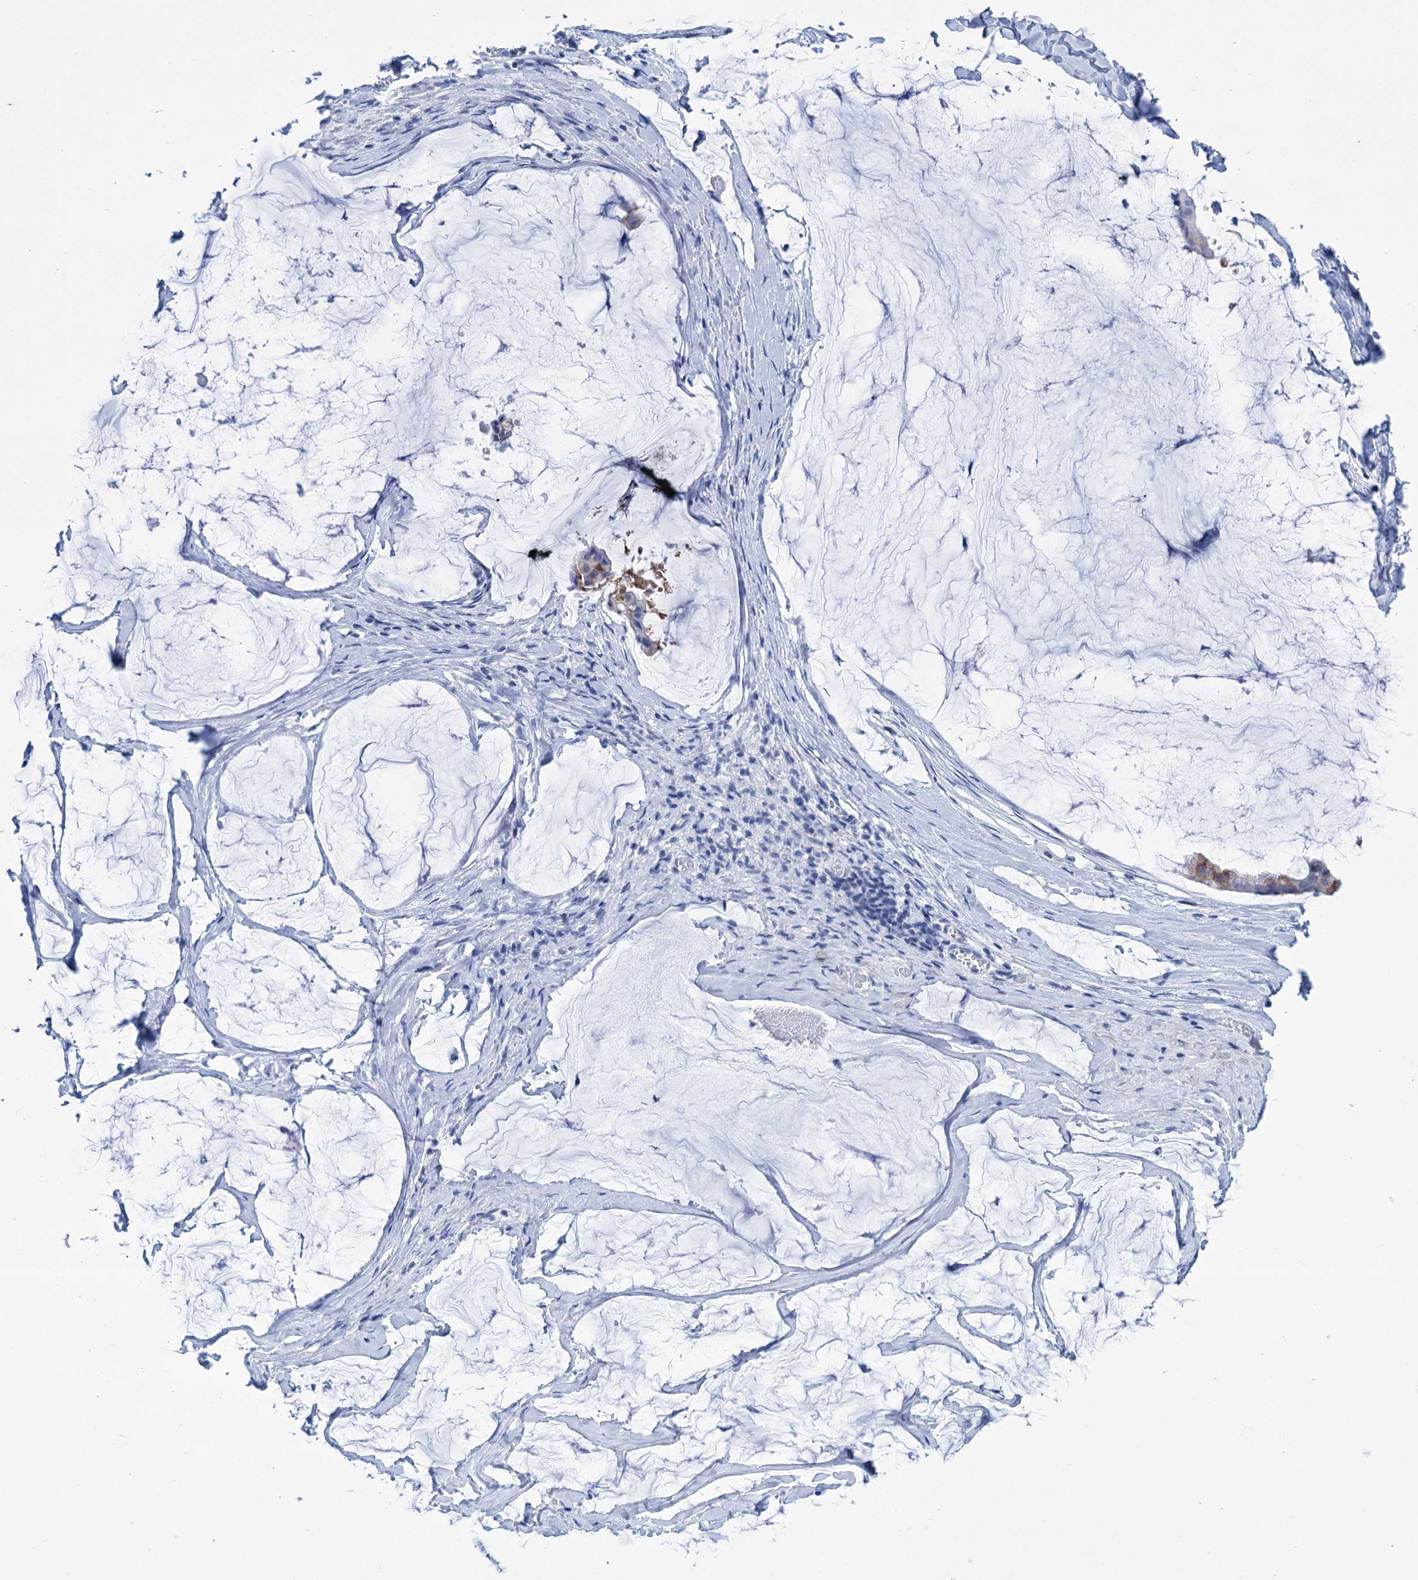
{"staining": {"intensity": "moderate", "quantity": "<25%", "location": "cytoplasmic/membranous"}, "tissue": "ovarian cancer", "cell_type": "Tumor cells", "image_type": "cancer", "snomed": [{"axis": "morphology", "description": "Cystadenocarcinoma, mucinous, NOS"}, {"axis": "topography", "description": "Ovary"}], "caption": "Human ovarian cancer stained for a protein (brown) shows moderate cytoplasmic/membranous positive expression in approximately <25% of tumor cells.", "gene": "FBXW12", "patient": {"sex": "female", "age": 73}}